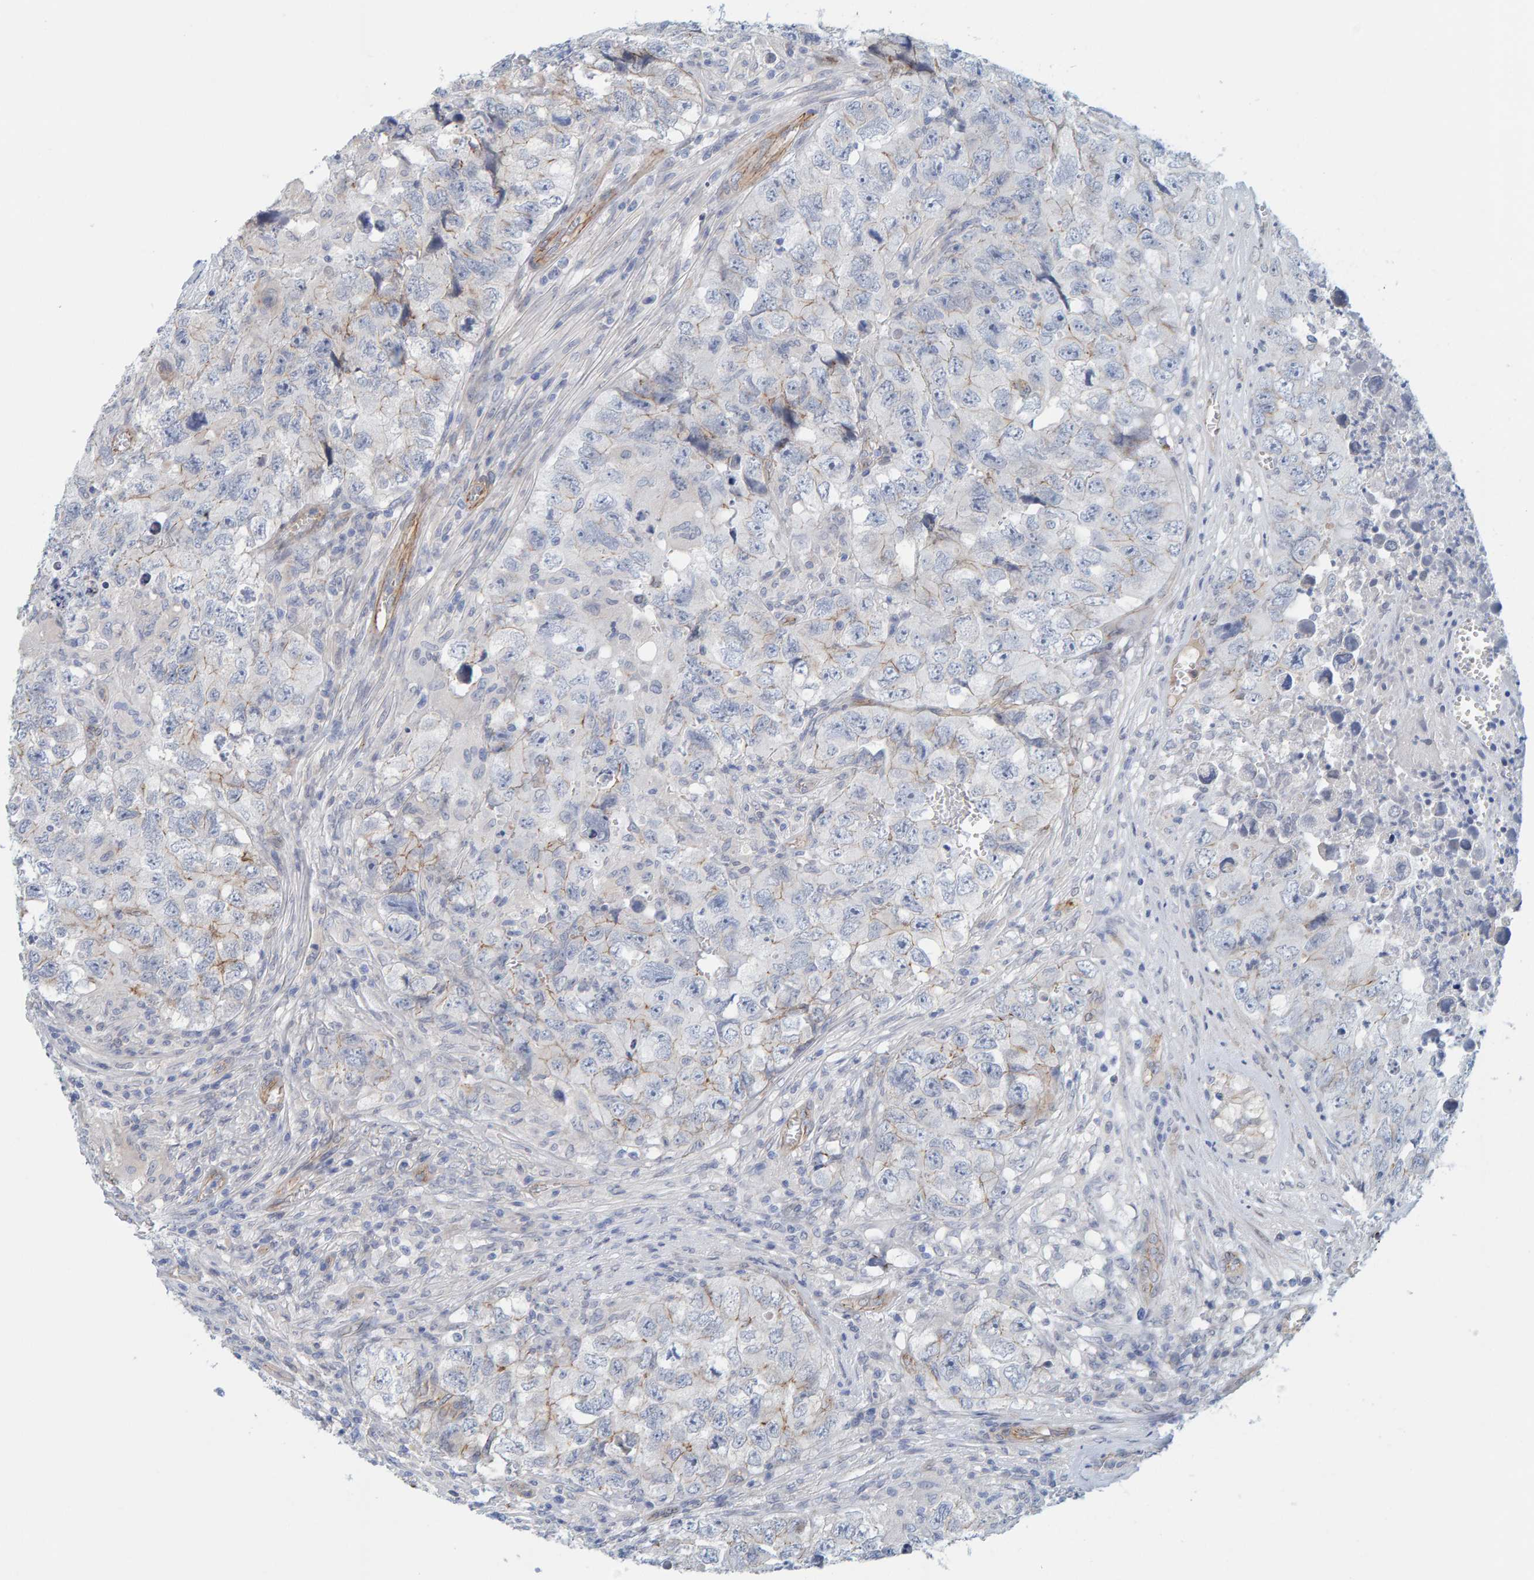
{"staining": {"intensity": "weak", "quantity": "<25%", "location": "cytoplasmic/membranous"}, "tissue": "testis cancer", "cell_type": "Tumor cells", "image_type": "cancer", "snomed": [{"axis": "morphology", "description": "Seminoma, NOS"}, {"axis": "morphology", "description": "Carcinoma, Embryonal, NOS"}, {"axis": "topography", "description": "Testis"}], "caption": "Tumor cells show no significant protein staining in seminoma (testis). (IHC, brightfield microscopy, high magnification).", "gene": "KRBA2", "patient": {"sex": "male", "age": 43}}